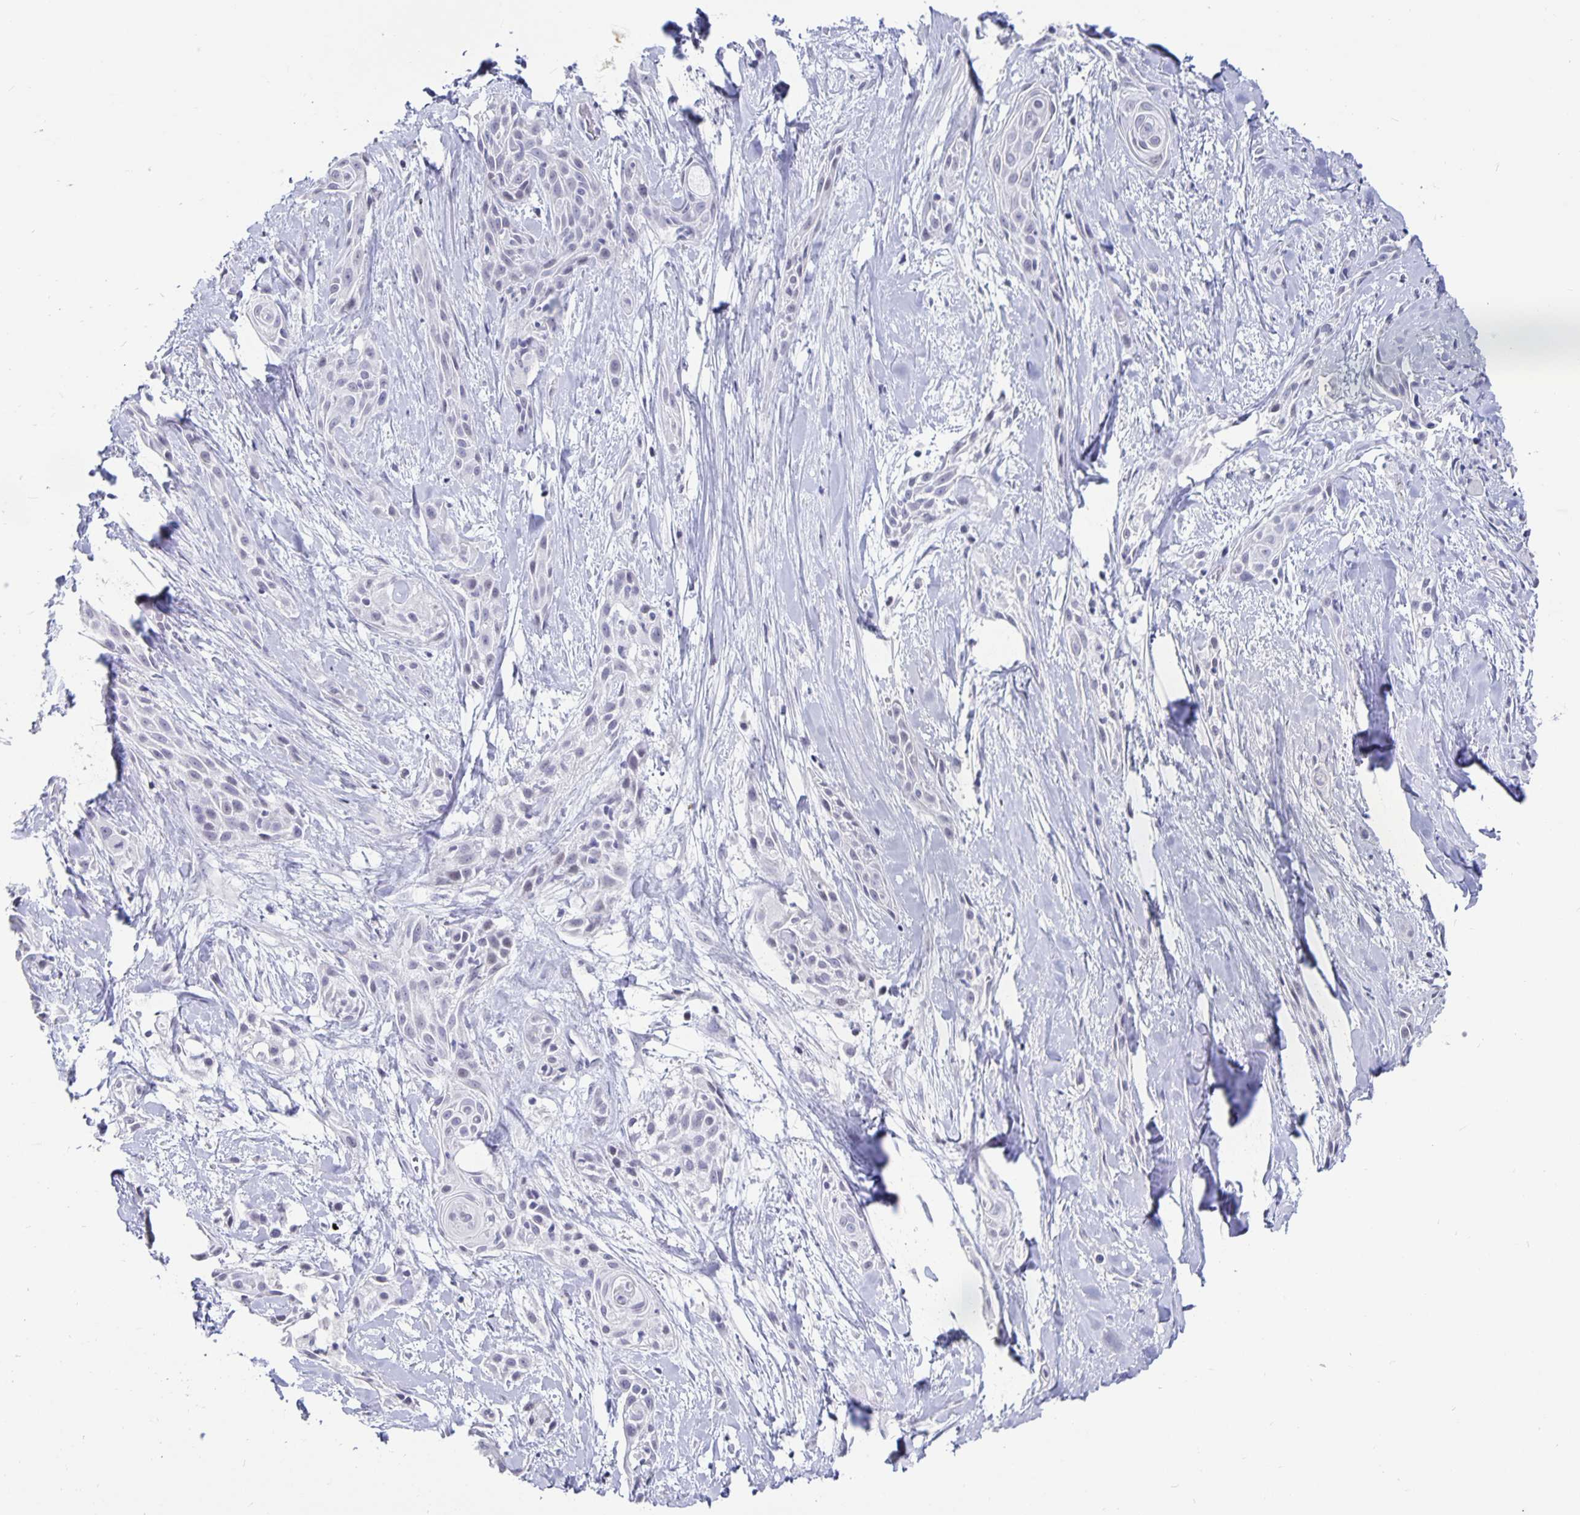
{"staining": {"intensity": "negative", "quantity": "none", "location": "none"}, "tissue": "skin cancer", "cell_type": "Tumor cells", "image_type": "cancer", "snomed": [{"axis": "morphology", "description": "Squamous cell carcinoma, NOS"}, {"axis": "topography", "description": "Skin"}, {"axis": "topography", "description": "Anal"}], "caption": "This is an immunohistochemistry (IHC) micrograph of human skin squamous cell carcinoma. There is no staining in tumor cells.", "gene": "OLIG2", "patient": {"sex": "male", "age": 64}}